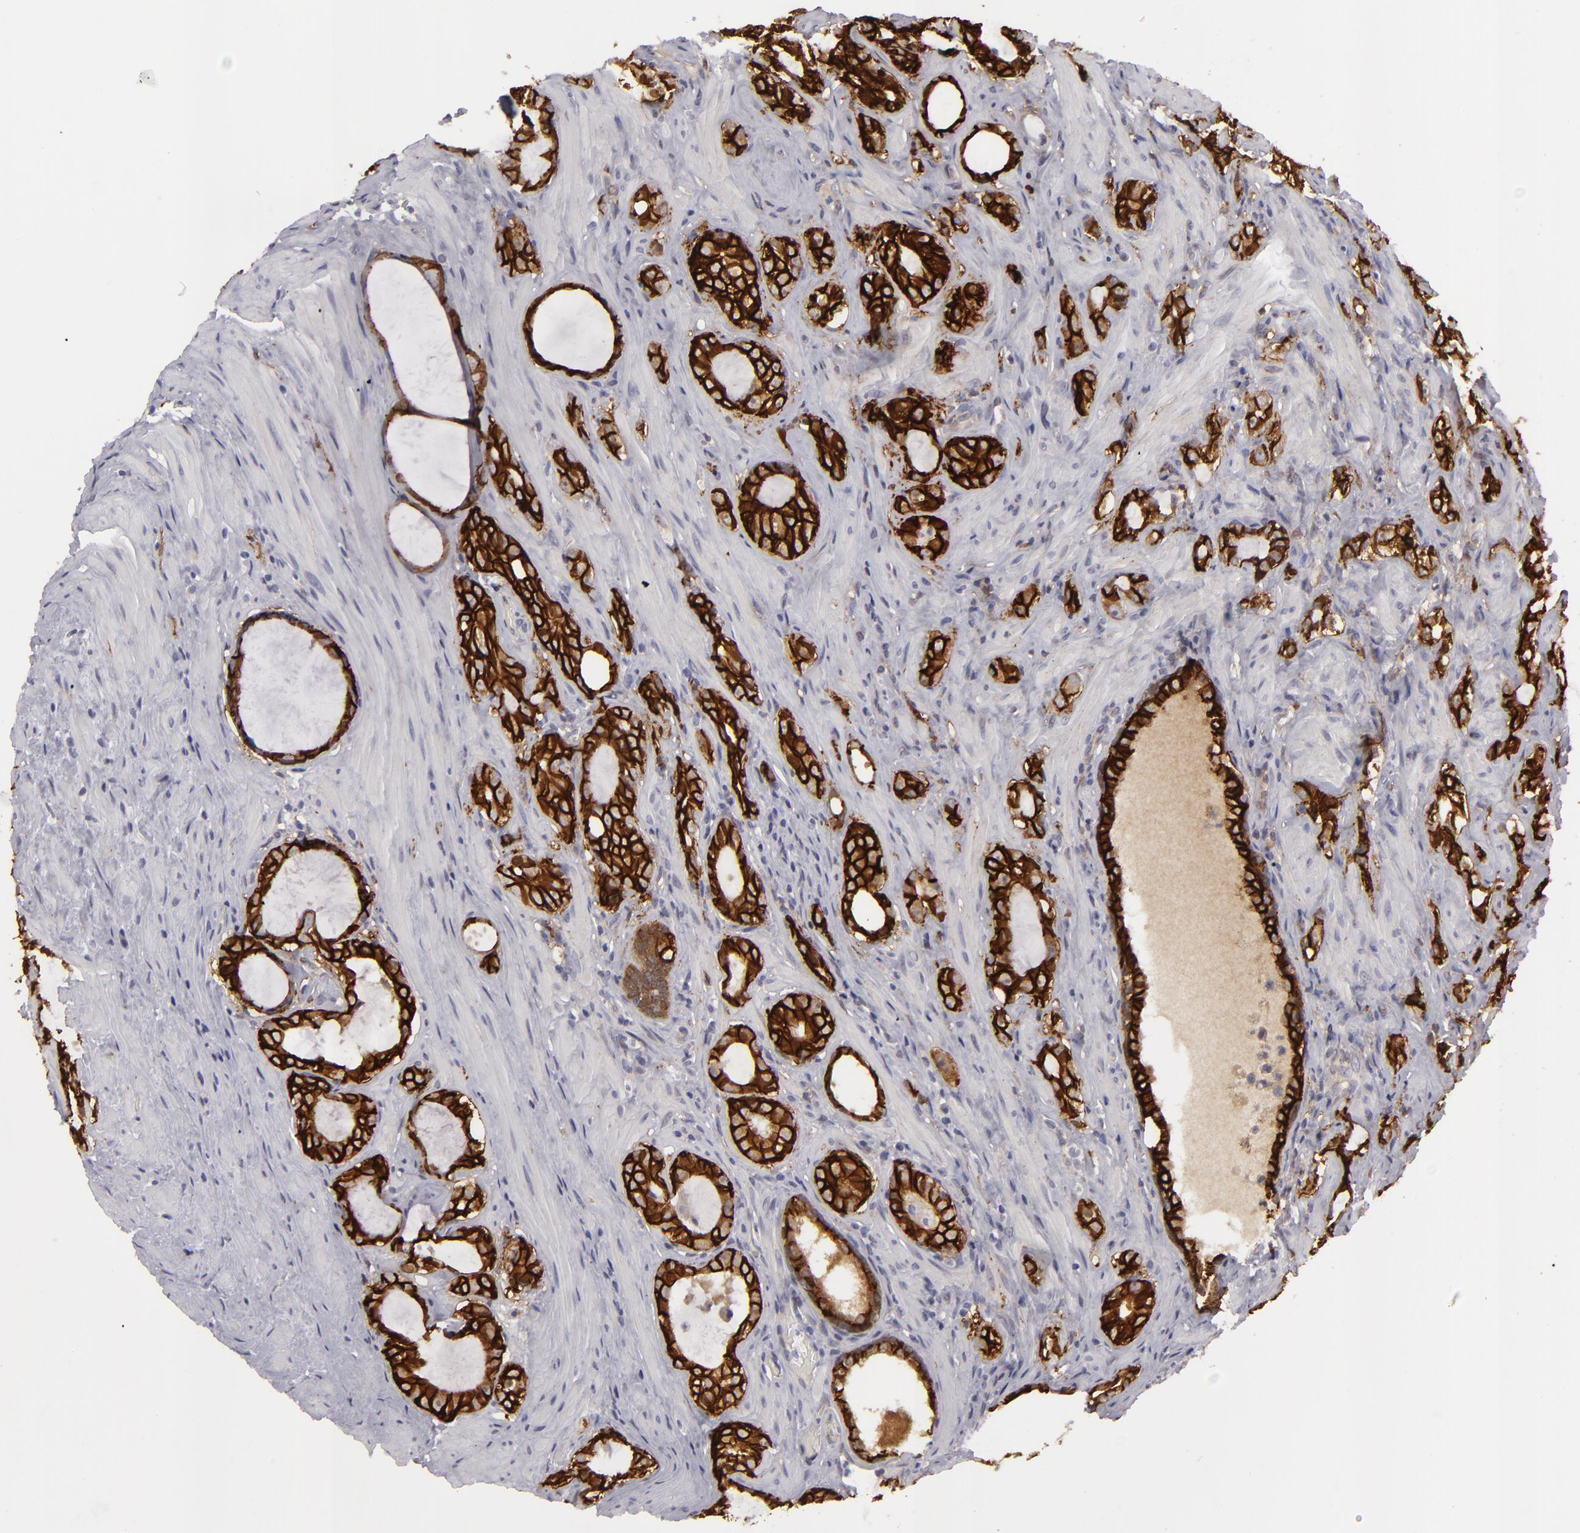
{"staining": {"intensity": "strong", "quantity": ">75%", "location": "cytoplasmic/membranous"}, "tissue": "prostate cancer", "cell_type": "Tumor cells", "image_type": "cancer", "snomed": [{"axis": "morphology", "description": "Adenocarcinoma, Medium grade"}, {"axis": "topography", "description": "Prostate"}], "caption": "Human medium-grade adenocarcinoma (prostate) stained for a protein (brown) displays strong cytoplasmic/membranous positive positivity in approximately >75% of tumor cells.", "gene": "ALCAM", "patient": {"sex": "male", "age": 73}}